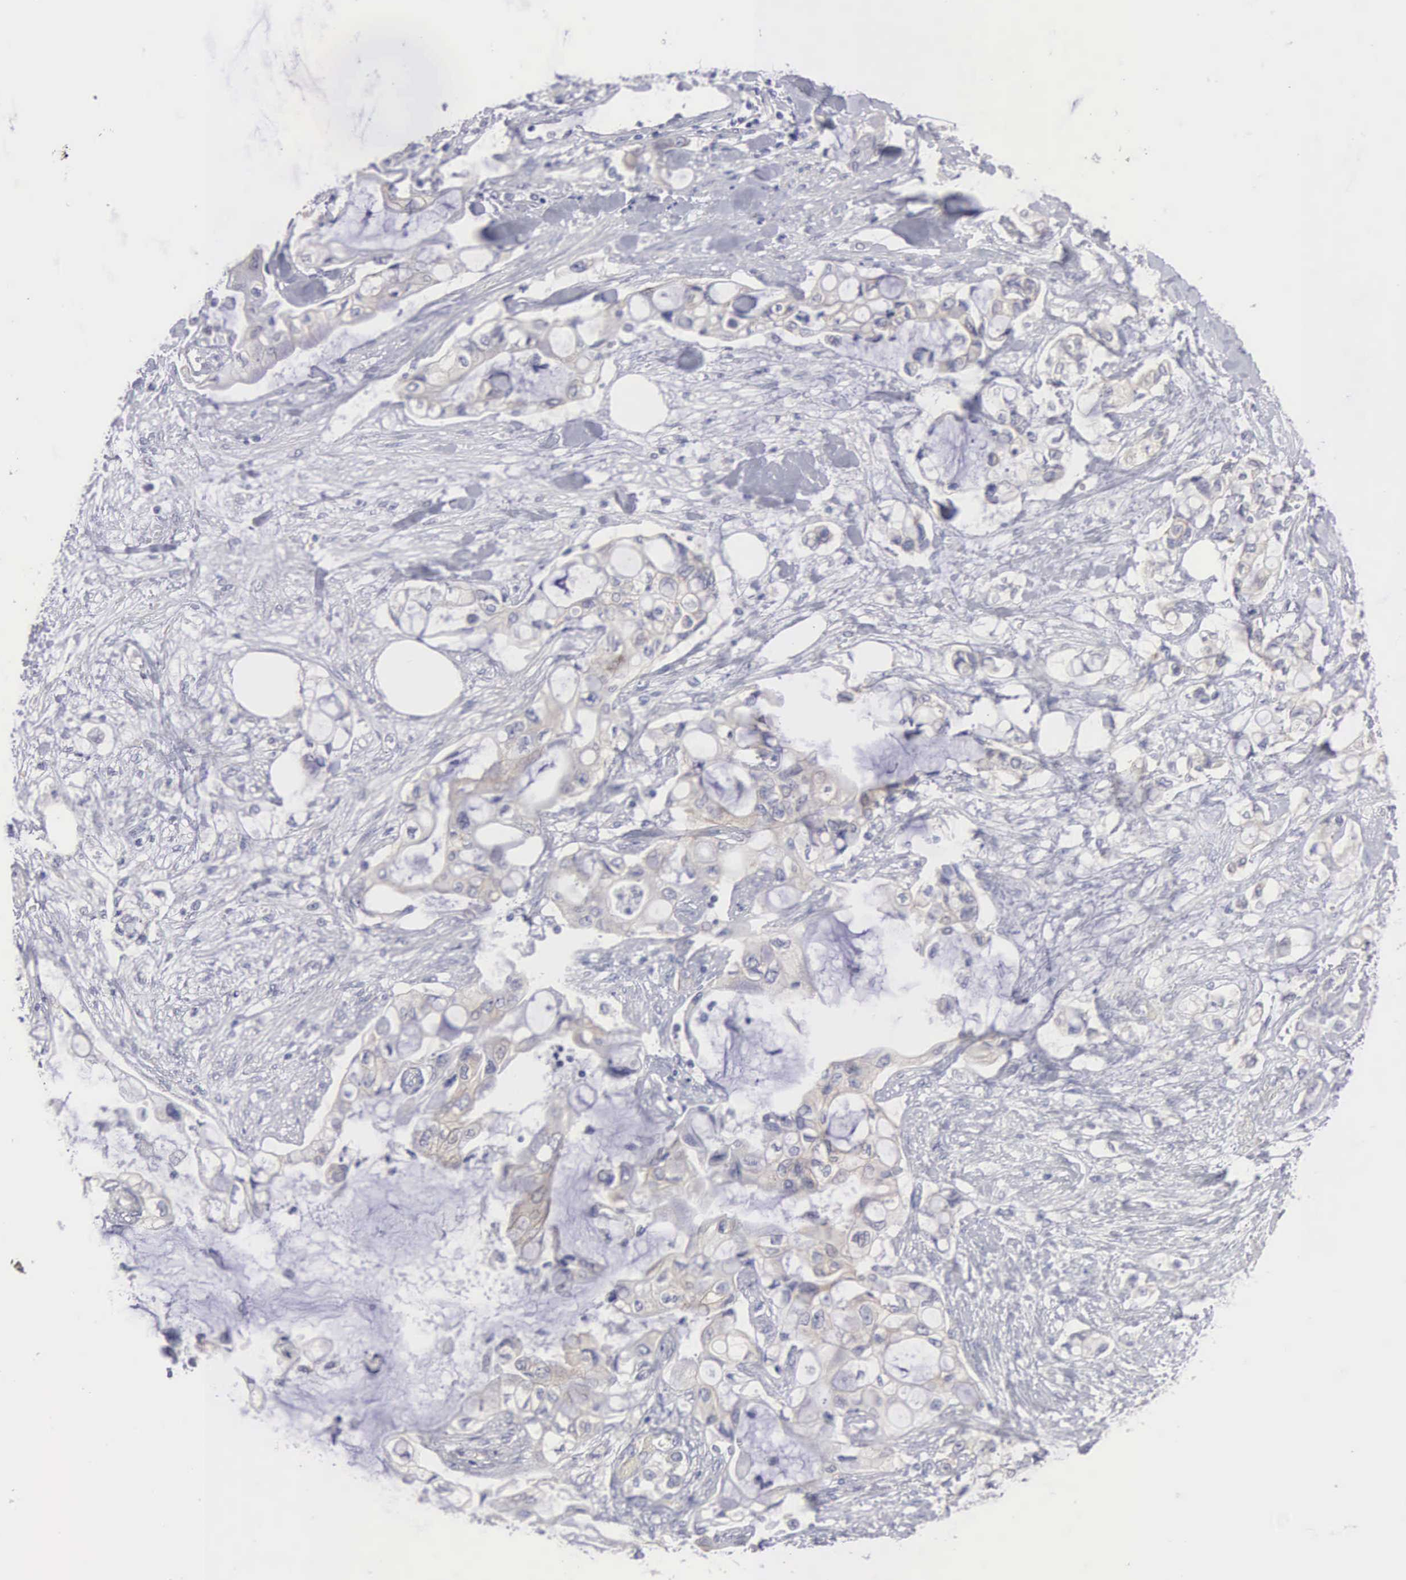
{"staining": {"intensity": "weak", "quantity": "25%-75%", "location": "cytoplasmic/membranous"}, "tissue": "pancreatic cancer", "cell_type": "Tumor cells", "image_type": "cancer", "snomed": [{"axis": "morphology", "description": "Adenocarcinoma, NOS"}, {"axis": "topography", "description": "Pancreas"}], "caption": "IHC of adenocarcinoma (pancreatic) reveals low levels of weak cytoplasmic/membranous expression in about 25%-75% of tumor cells.", "gene": "CEP170B", "patient": {"sex": "female", "age": 70}}